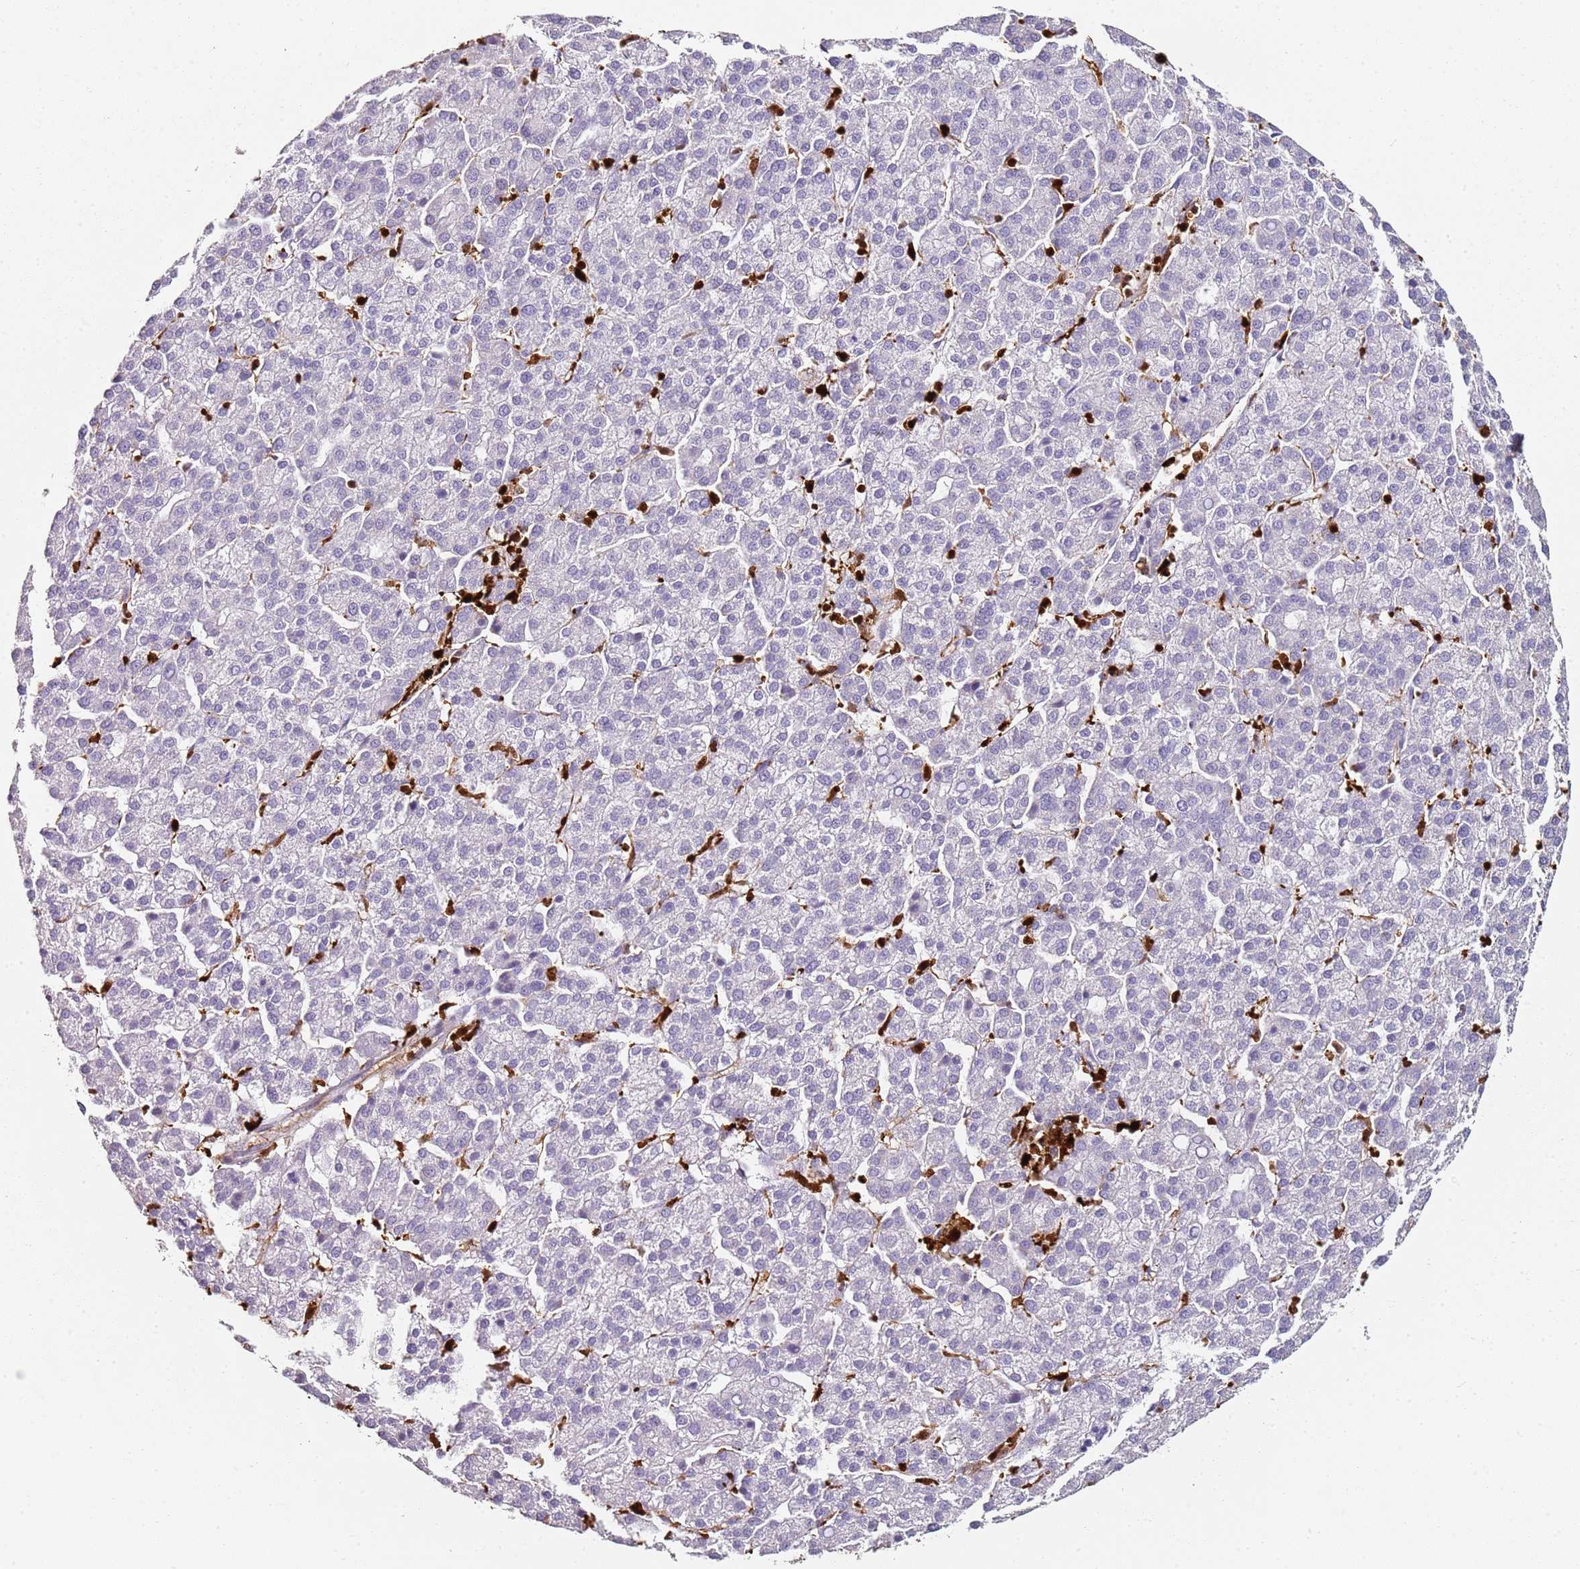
{"staining": {"intensity": "negative", "quantity": "none", "location": "none"}, "tissue": "liver cancer", "cell_type": "Tumor cells", "image_type": "cancer", "snomed": [{"axis": "morphology", "description": "Carcinoma, Hepatocellular, NOS"}, {"axis": "topography", "description": "Liver"}], "caption": "IHC histopathology image of liver cancer (hepatocellular carcinoma) stained for a protein (brown), which demonstrates no expression in tumor cells. (DAB (3,3'-diaminobenzidine) immunohistochemistry (IHC) with hematoxylin counter stain).", "gene": "S100A4", "patient": {"sex": "female", "age": 58}}